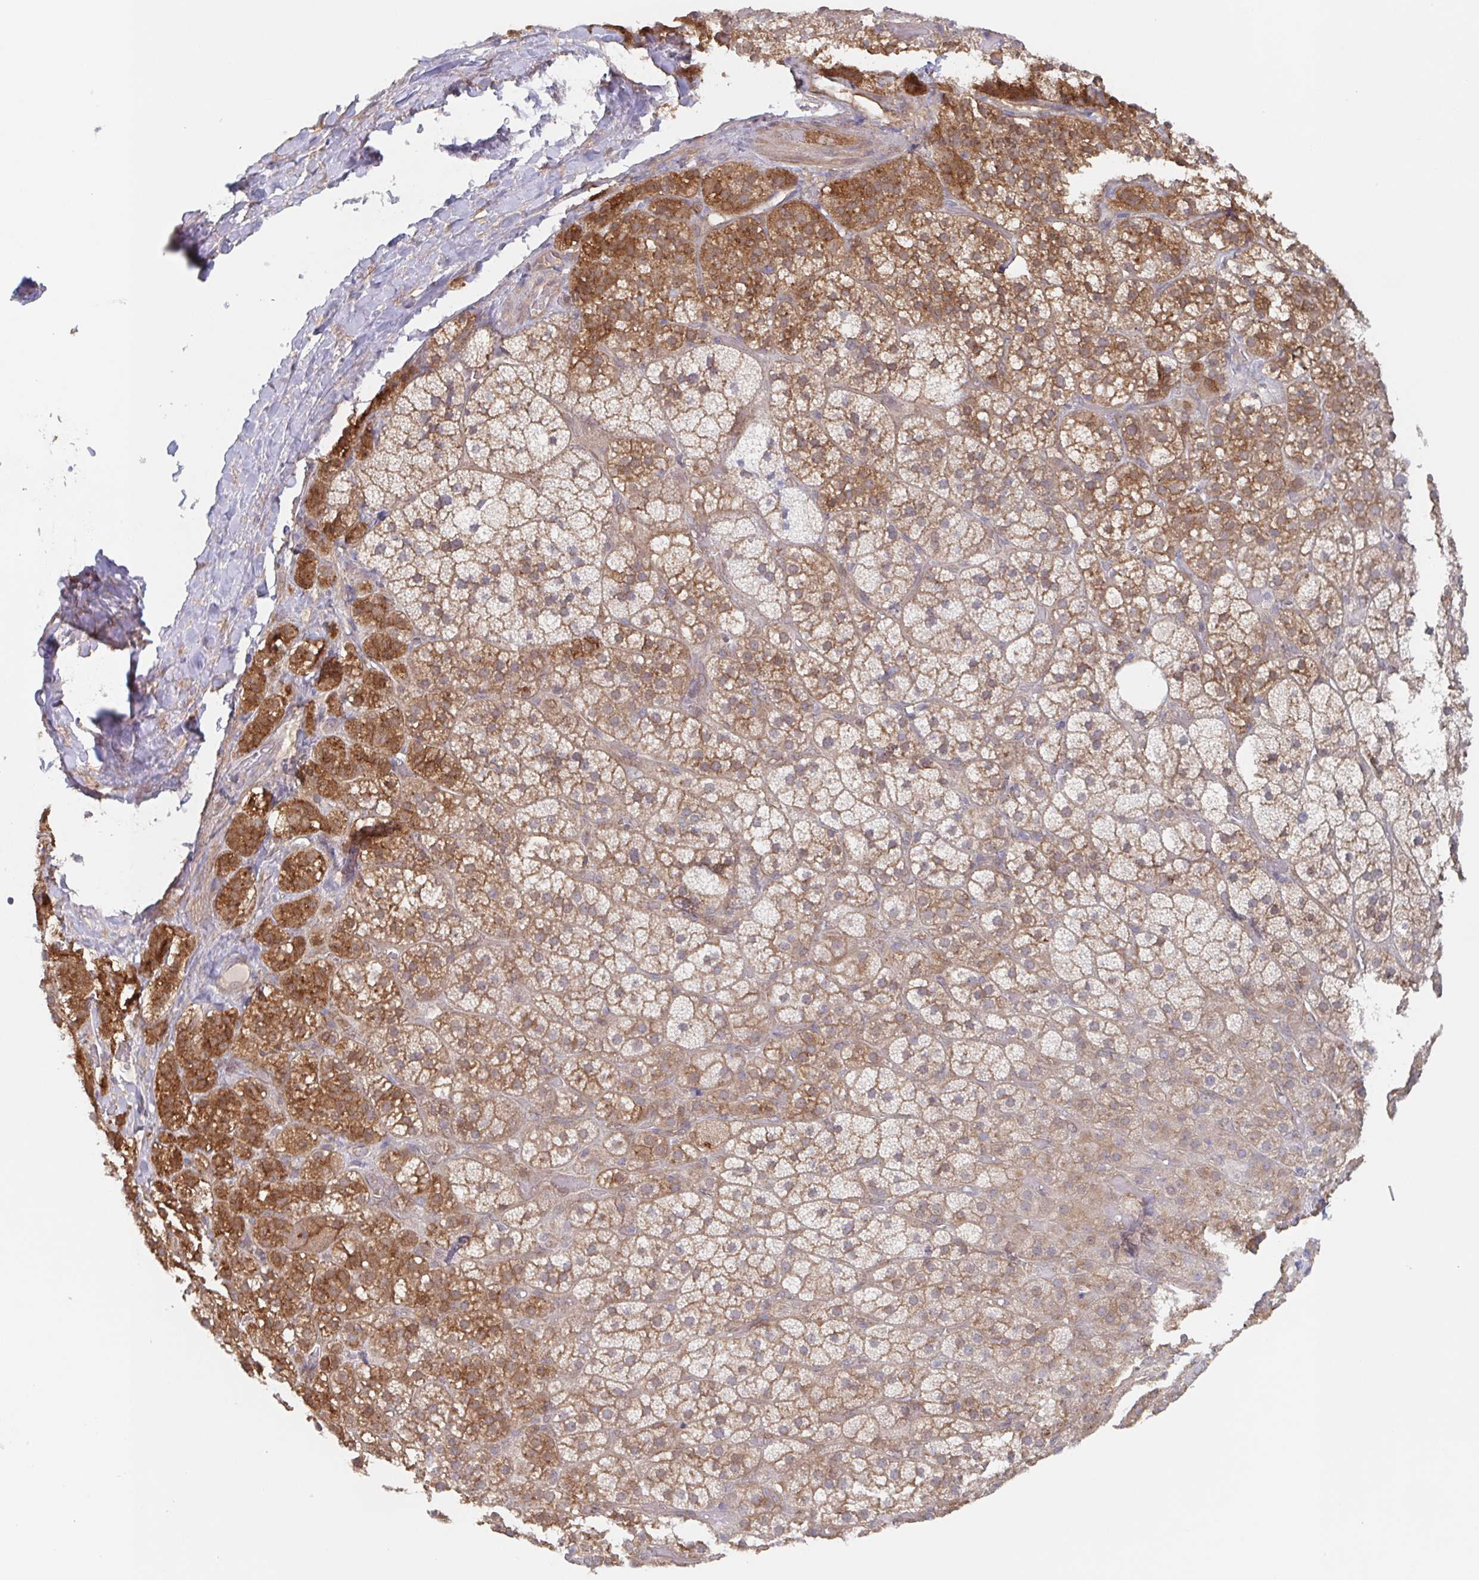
{"staining": {"intensity": "moderate", "quantity": ">75%", "location": "cytoplasmic/membranous"}, "tissue": "adrenal gland", "cell_type": "Glandular cells", "image_type": "normal", "snomed": [{"axis": "morphology", "description": "Normal tissue, NOS"}, {"axis": "topography", "description": "Adrenal gland"}], "caption": "The immunohistochemical stain shows moderate cytoplasmic/membranous positivity in glandular cells of benign adrenal gland. (Brightfield microscopy of DAB IHC at high magnification).", "gene": "AGFG2", "patient": {"sex": "male", "age": 57}}